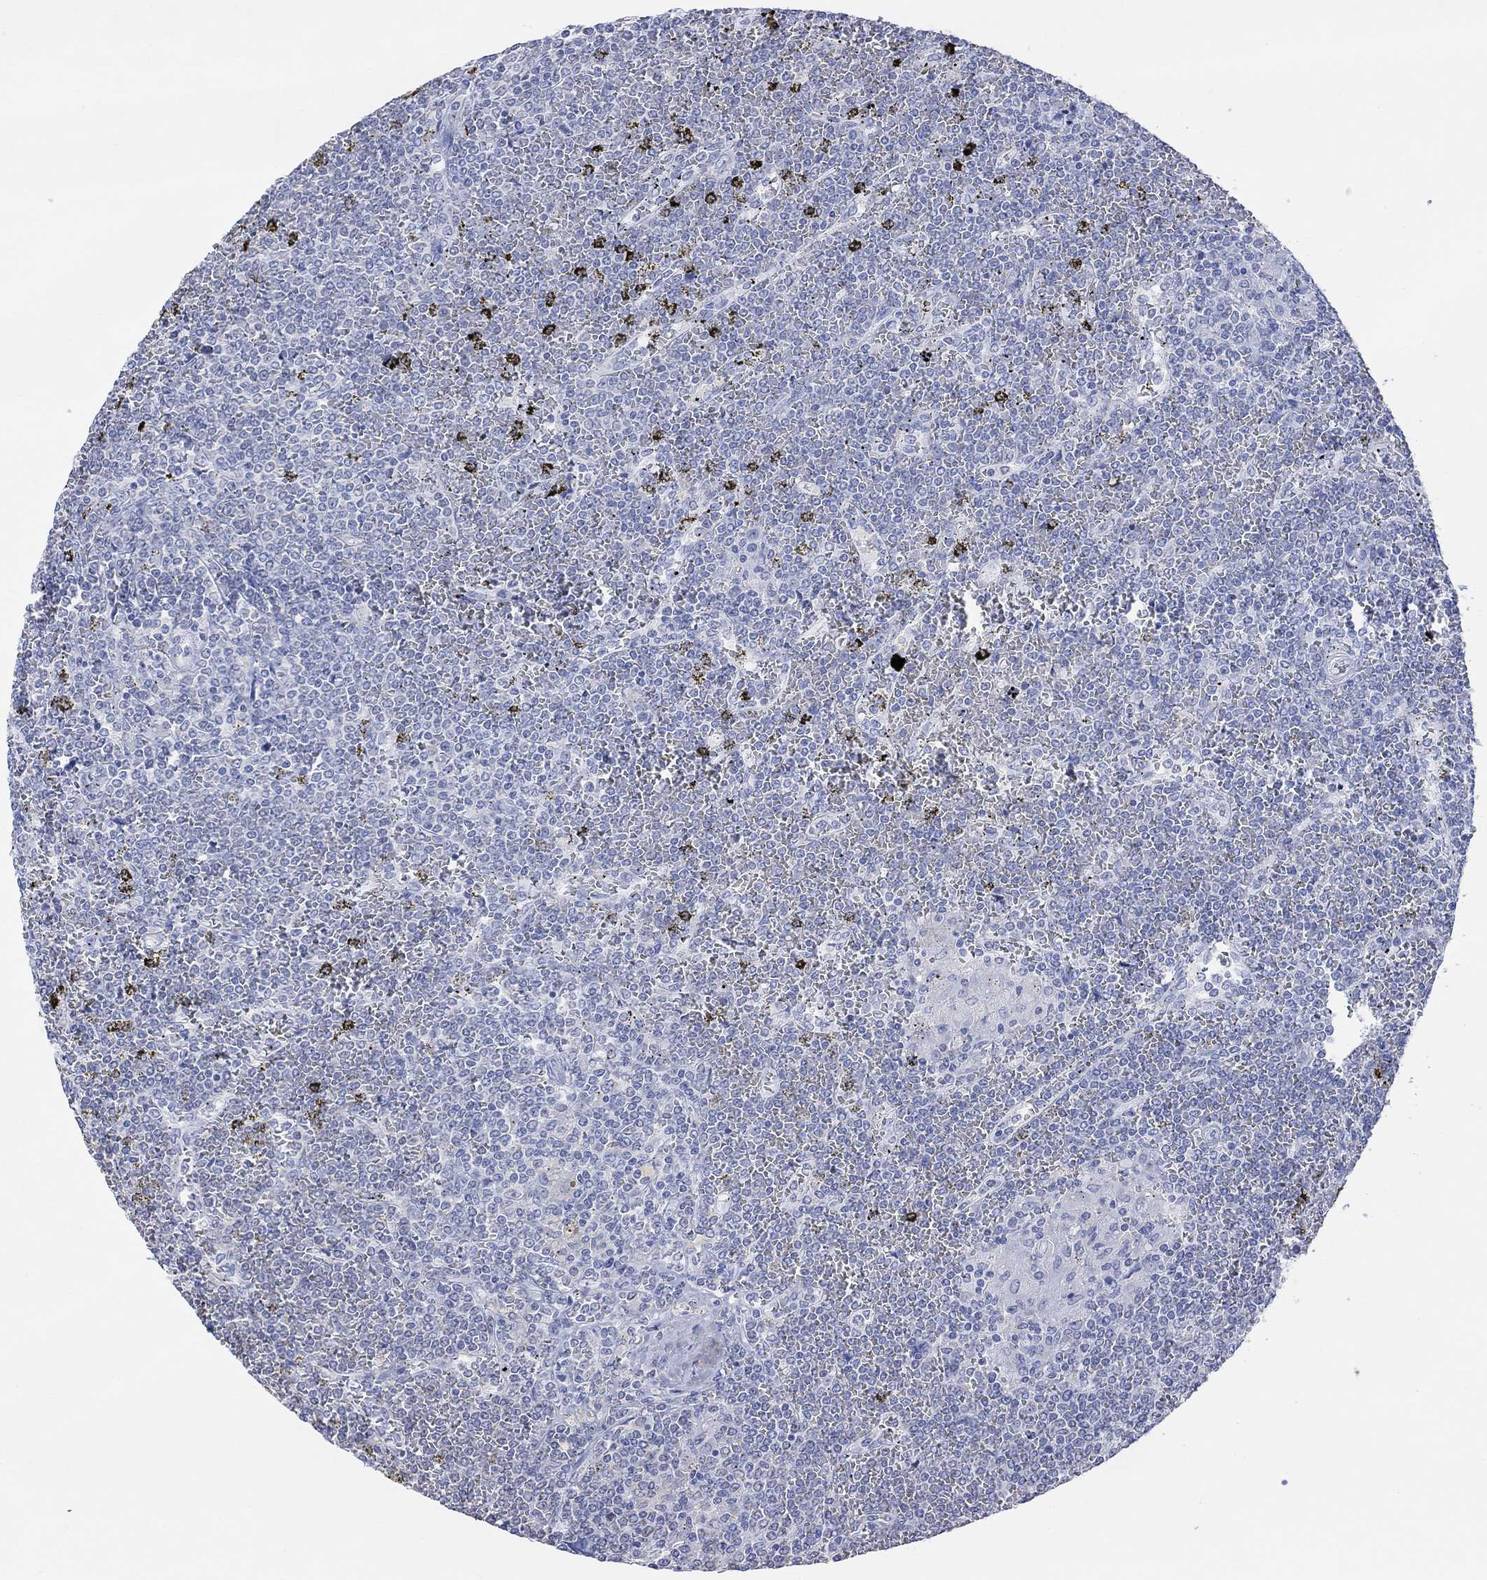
{"staining": {"intensity": "negative", "quantity": "none", "location": "none"}, "tissue": "lymphoma", "cell_type": "Tumor cells", "image_type": "cancer", "snomed": [{"axis": "morphology", "description": "Malignant lymphoma, non-Hodgkin's type, Low grade"}, {"axis": "topography", "description": "Spleen"}], "caption": "The IHC micrograph has no significant positivity in tumor cells of low-grade malignant lymphoma, non-Hodgkin's type tissue. (DAB immunohistochemistry with hematoxylin counter stain).", "gene": "SYT12", "patient": {"sex": "female", "age": 19}}